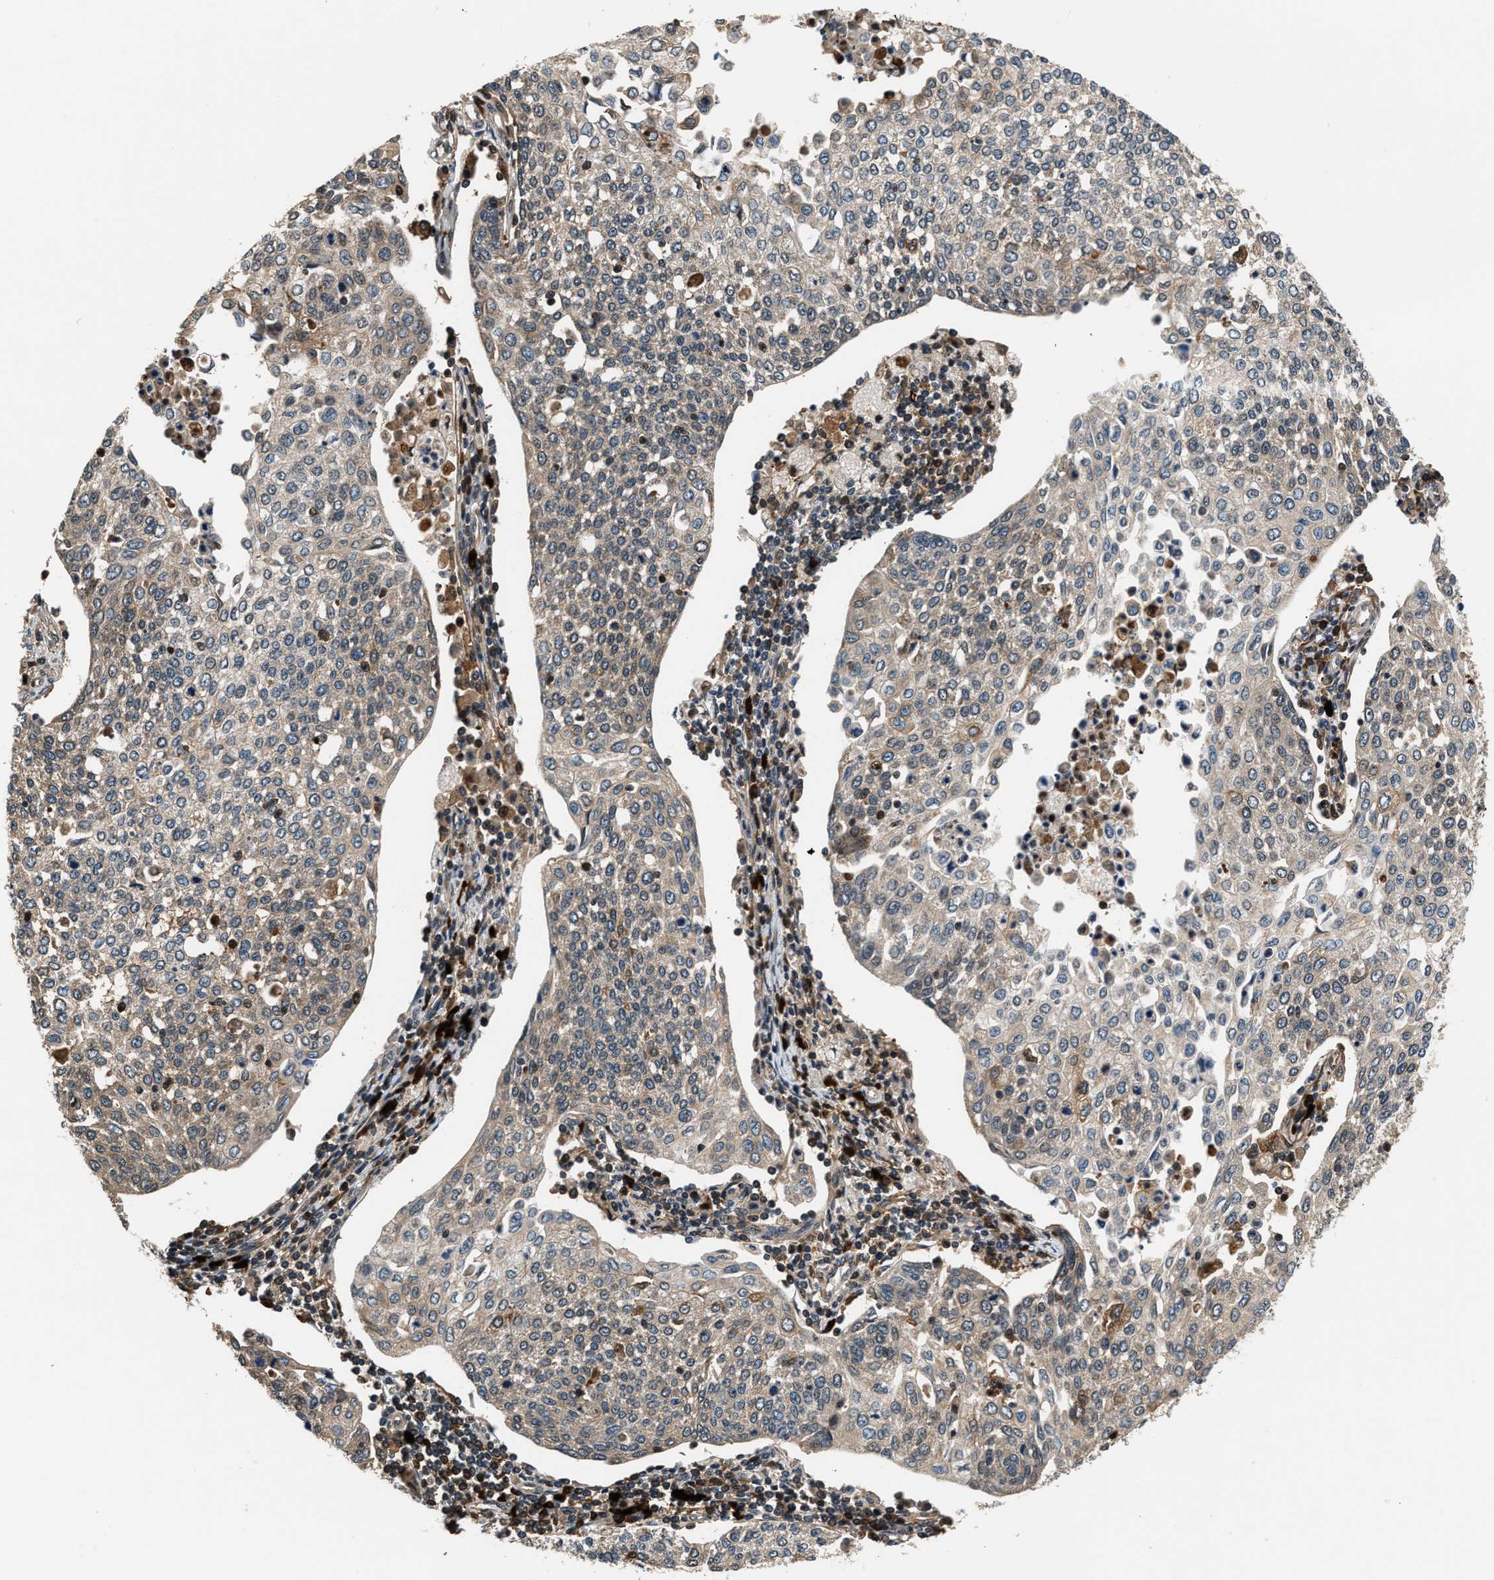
{"staining": {"intensity": "weak", "quantity": "25%-75%", "location": "cytoplasmic/membranous"}, "tissue": "cervical cancer", "cell_type": "Tumor cells", "image_type": "cancer", "snomed": [{"axis": "morphology", "description": "Squamous cell carcinoma, NOS"}, {"axis": "topography", "description": "Cervix"}], "caption": "Cervical squamous cell carcinoma stained for a protein (brown) exhibits weak cytoplasmic/membranous positive staining in approximately 25%-75% of tumor cells.", "gene": "TUT7", "patient": {"sex": "female", "age": 34}}